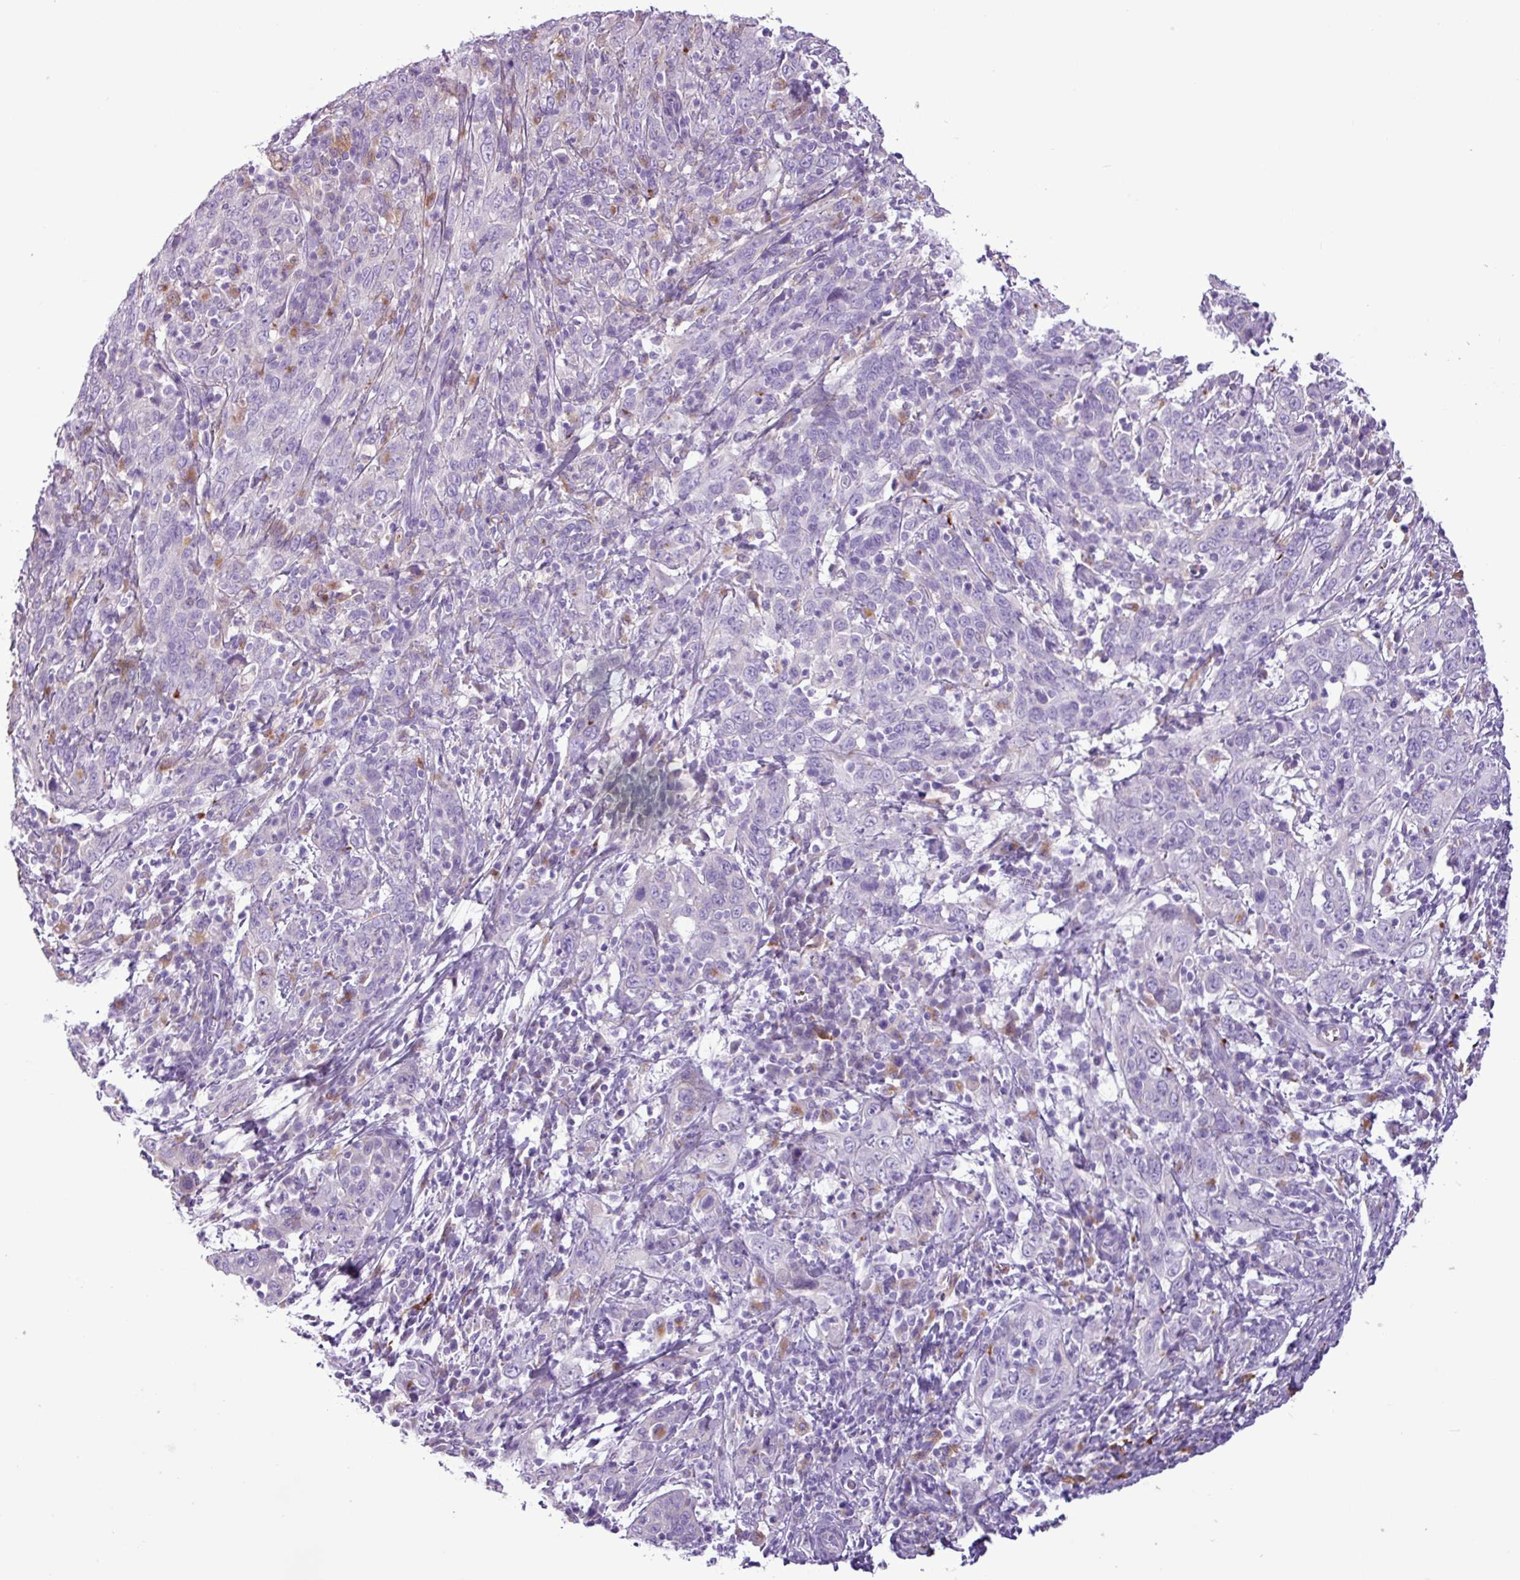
{"staining": {"intensity": "negative", "quantity": "none", "location": "none"}, "tissue": "cervical cancer", "cell_type": "Tumor cells", "image_type": "cancer", "snomed": [{"axis": "morphology", "description": "Squamous cell carcinoma, NOS"}, {"axis": "topography", "description": "Cervix"}], "caption": "The histopathology image reveals no significant expression in tumor cells of cervical cancer (squamous cell carcinoma).", "gene": "TMEM200C", "patient": {"sex": "female", "age": 46}}